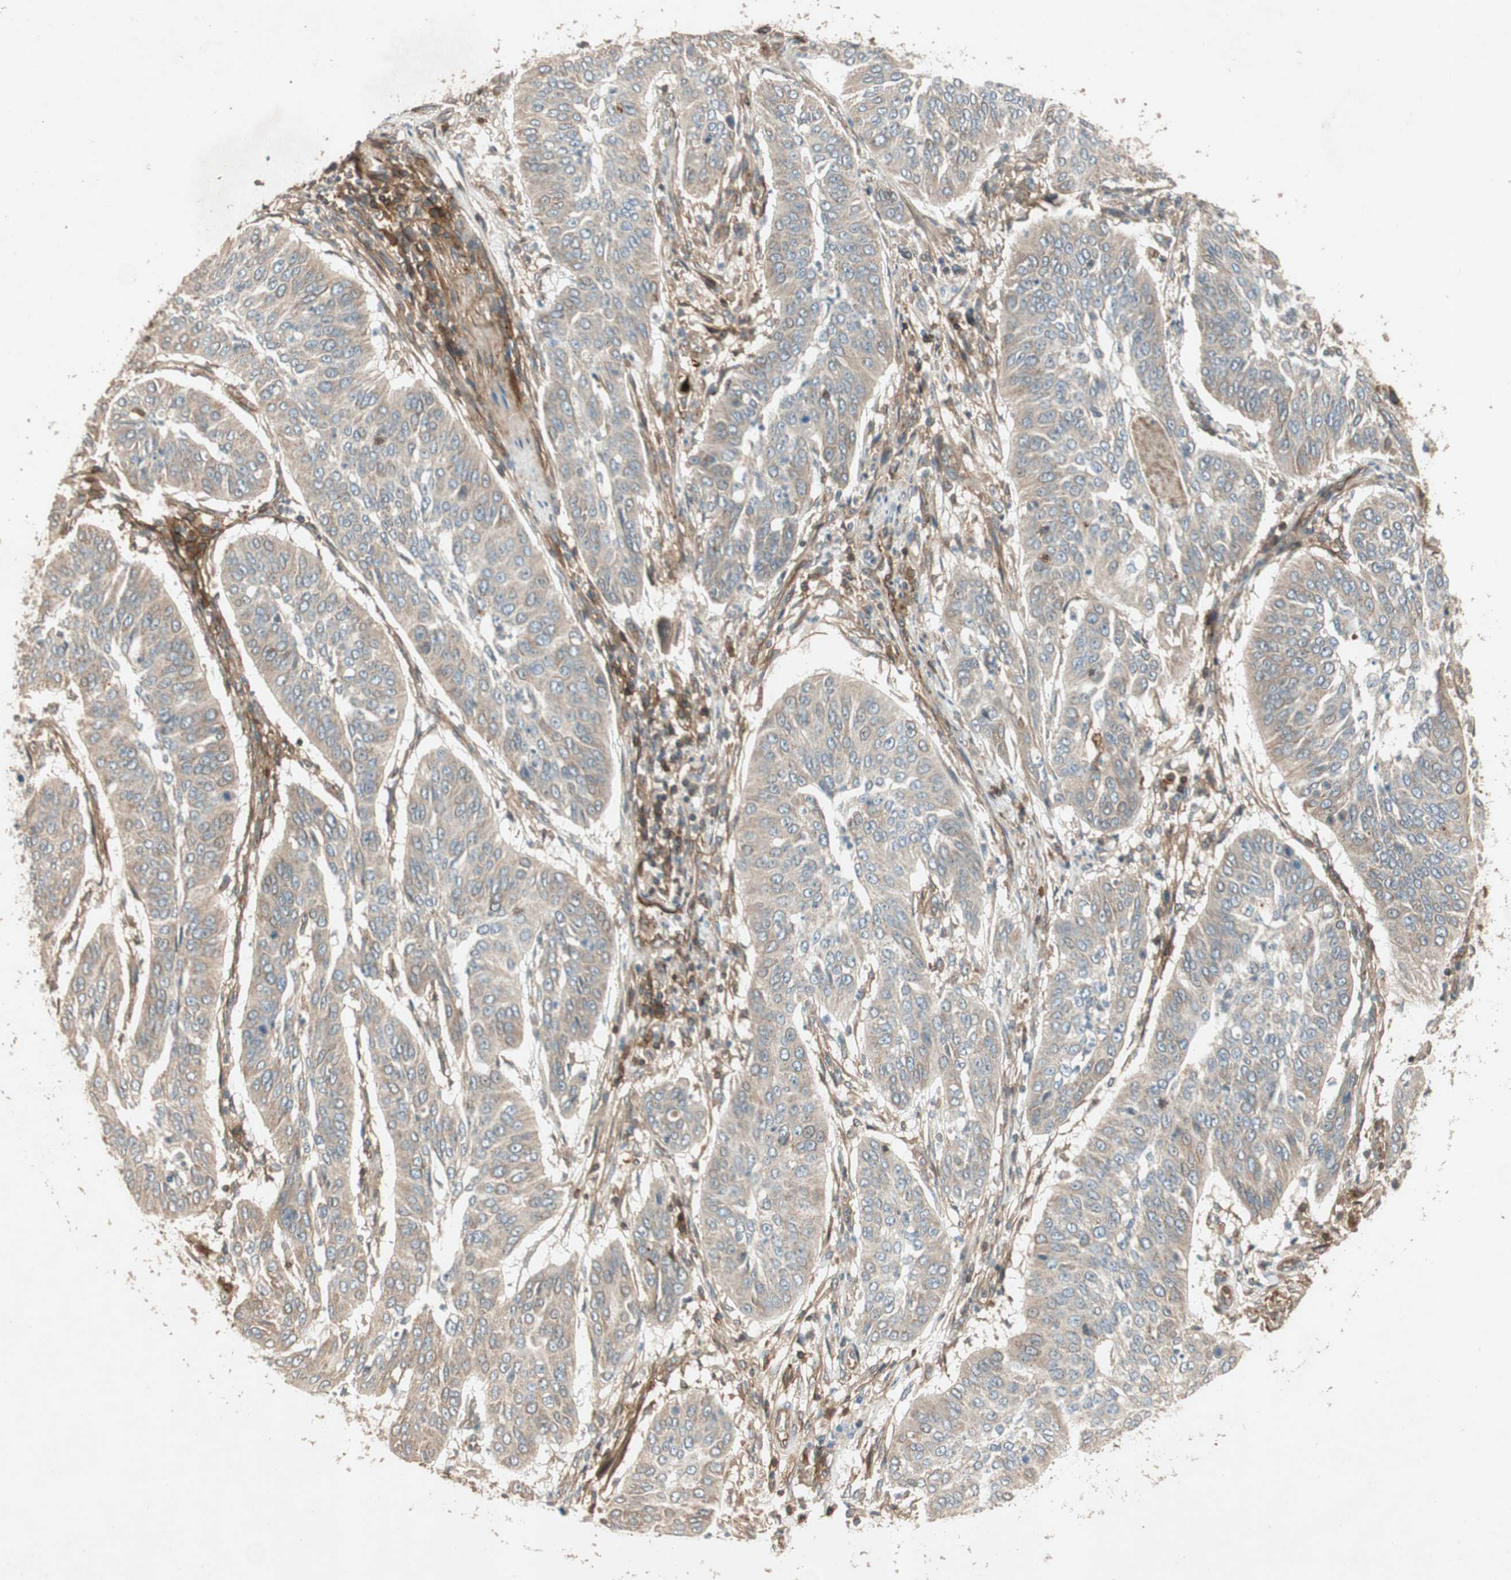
{"staining": {"intensity": "weak", "quantity": ">75%", "location": "cytoplasmic/membranous"}, "tissue": "cervical cancer", "cell_type": "Tumor cells", "image_type": "cancer", "snomed": [{"axis": "morphology", "description": "Normal tissue, NOS"}, {"axis": "morphology", "description": "Squamous cell carcinoma, NOS"}, {"axis": "topography", "description": "Cervix"}], "caption": "Cervical cancer (squamous cell carcinoma) stained for a protein demonstrates weak cytoplasmic/membranous positivity in tumor cells.", "gene": "BTN3A3", "patient": {"sex": "female", "age": 39}}